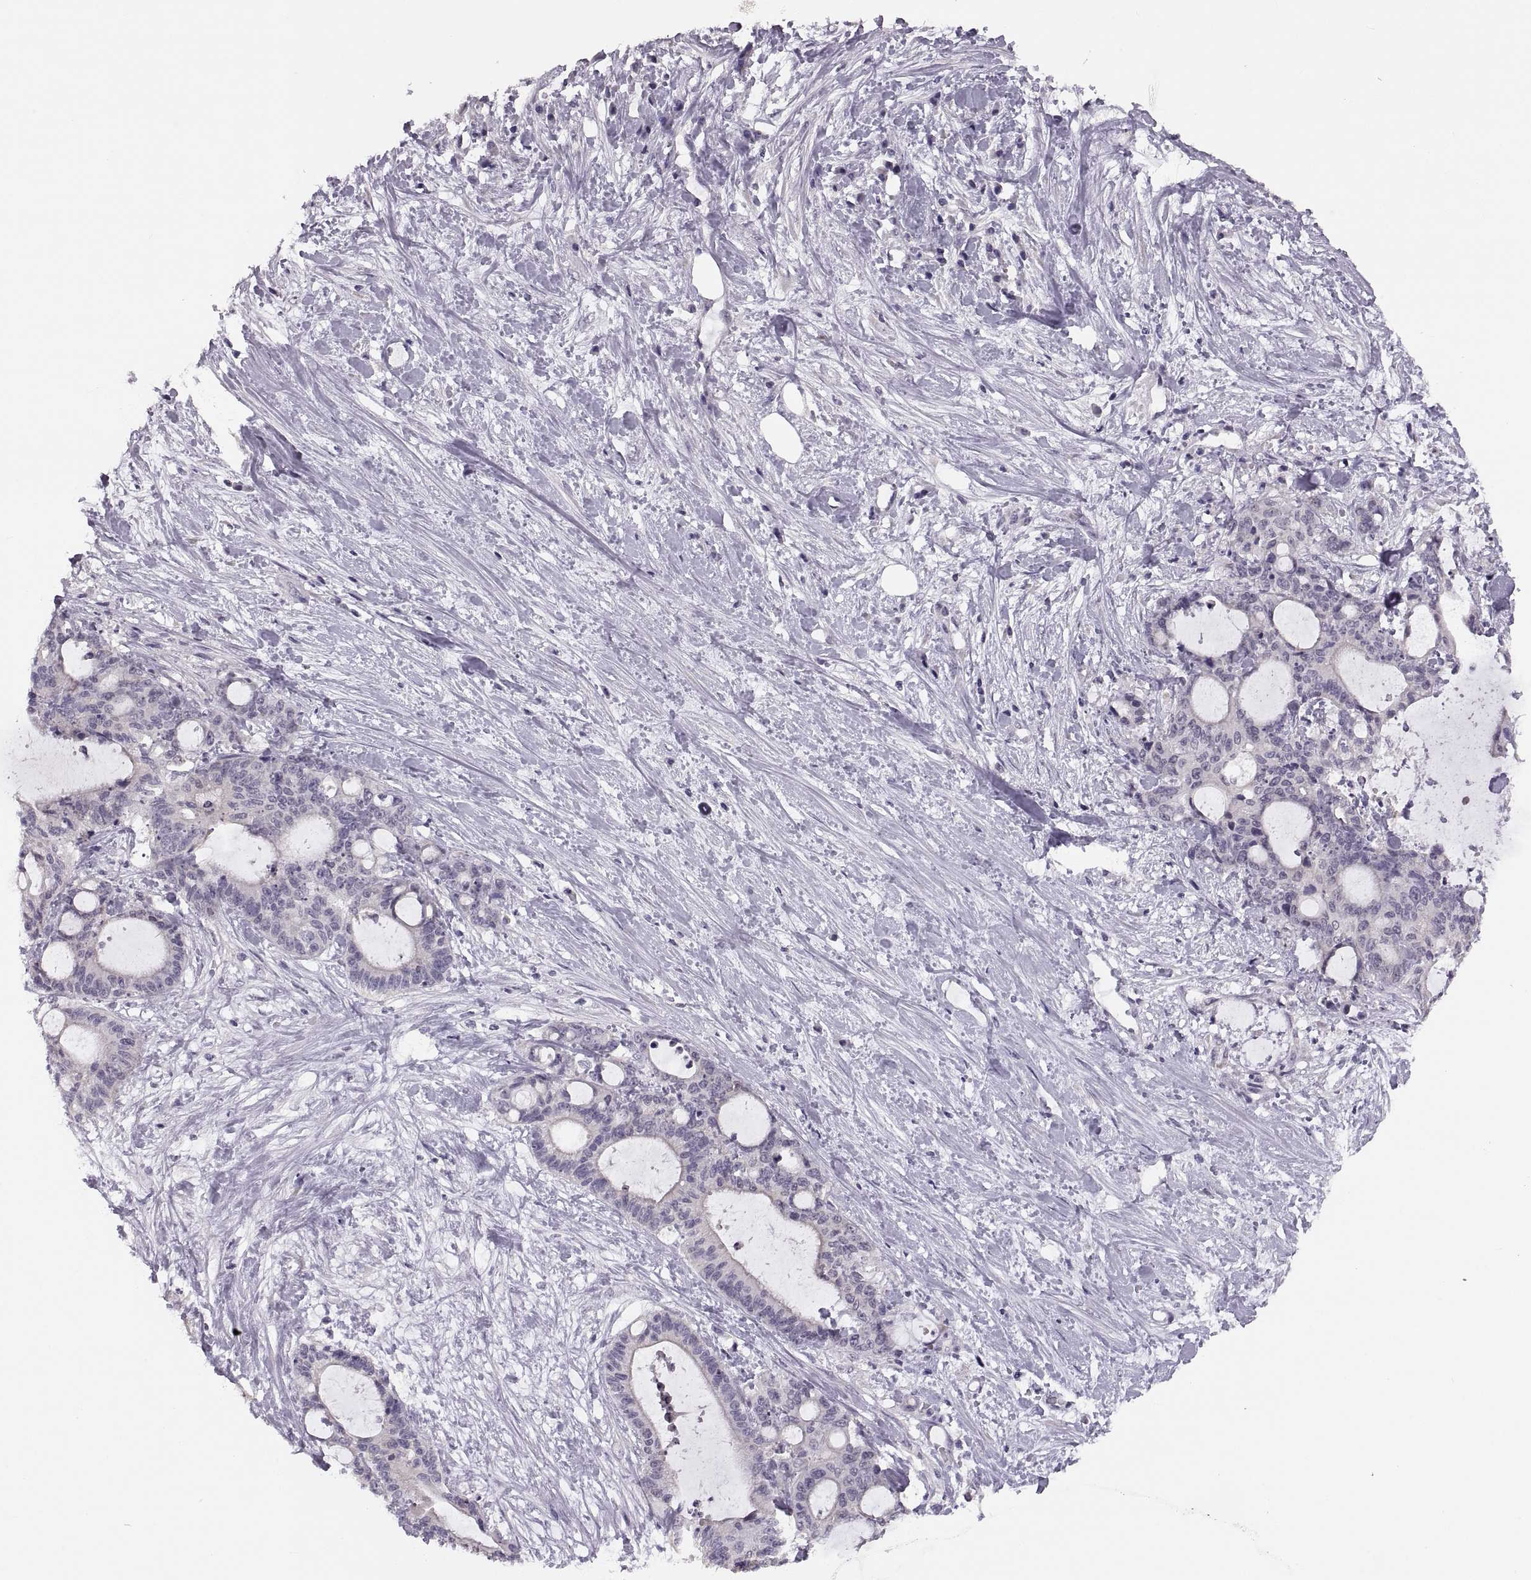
{"staining": {"intensity": "negative", "quantity": "none", "location": "none"}, "tissue": "liver cancer", "cell_type": "Tumor cells", "image_type": "cancer", "snomed": [{"axis": "morphology", "description": "Cholangiocarcinoma"}, {"axis": "topography", "description": "Liver"}], "caption": "This is an immunohistochemistry photomicrograph of human liver cholangiocarcinoma. There is no positivity in tumor cells.", "gene": "ADH6", "patient": {"sex": "female", "age": 73}}